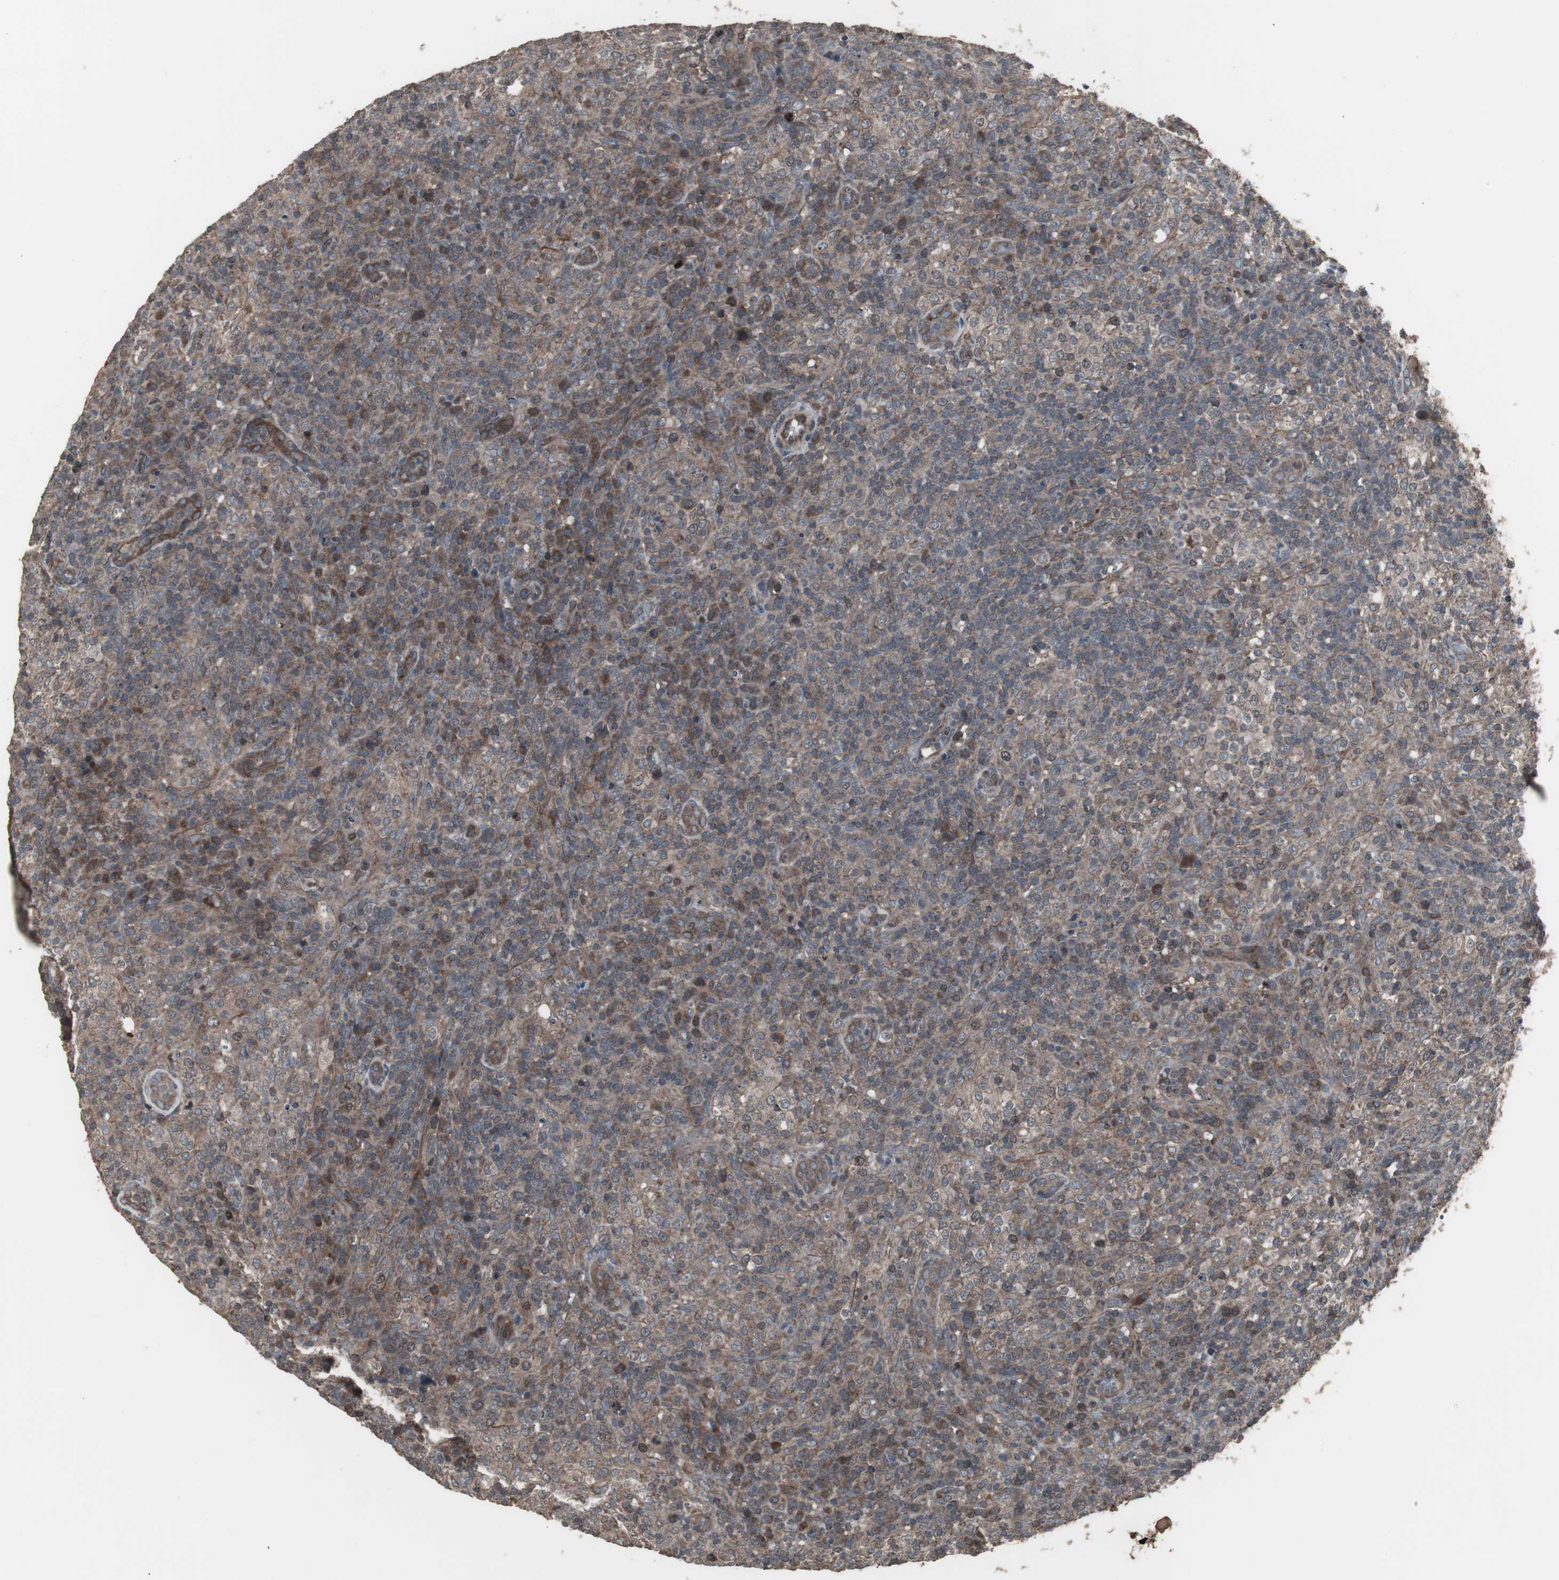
{"staining": {"intensity": "weak", "quantity": "25%-75%", "location": "cytoplasmic/membranous"}, "tissue": "lymphoma", "cell_type": "Tumor cells", "image_type": "cancer", "snomed": [{"axis": "morphology", "description": "Malignant lymphoma, non-Hodgkin's type, High grade"}, {"axis": "topography", "description": "Lymph node"}], "caption": "Approximately 25%-75% of tumor cells in human malignant lymphoma, non-Hodgkin's type (high-grade) display weak cytoplasmic/membranous protein staining as visualized by brown immunohistochemical staining.", "gene": "SSTR2", "patient": {"sex": "female", "age": 76}}